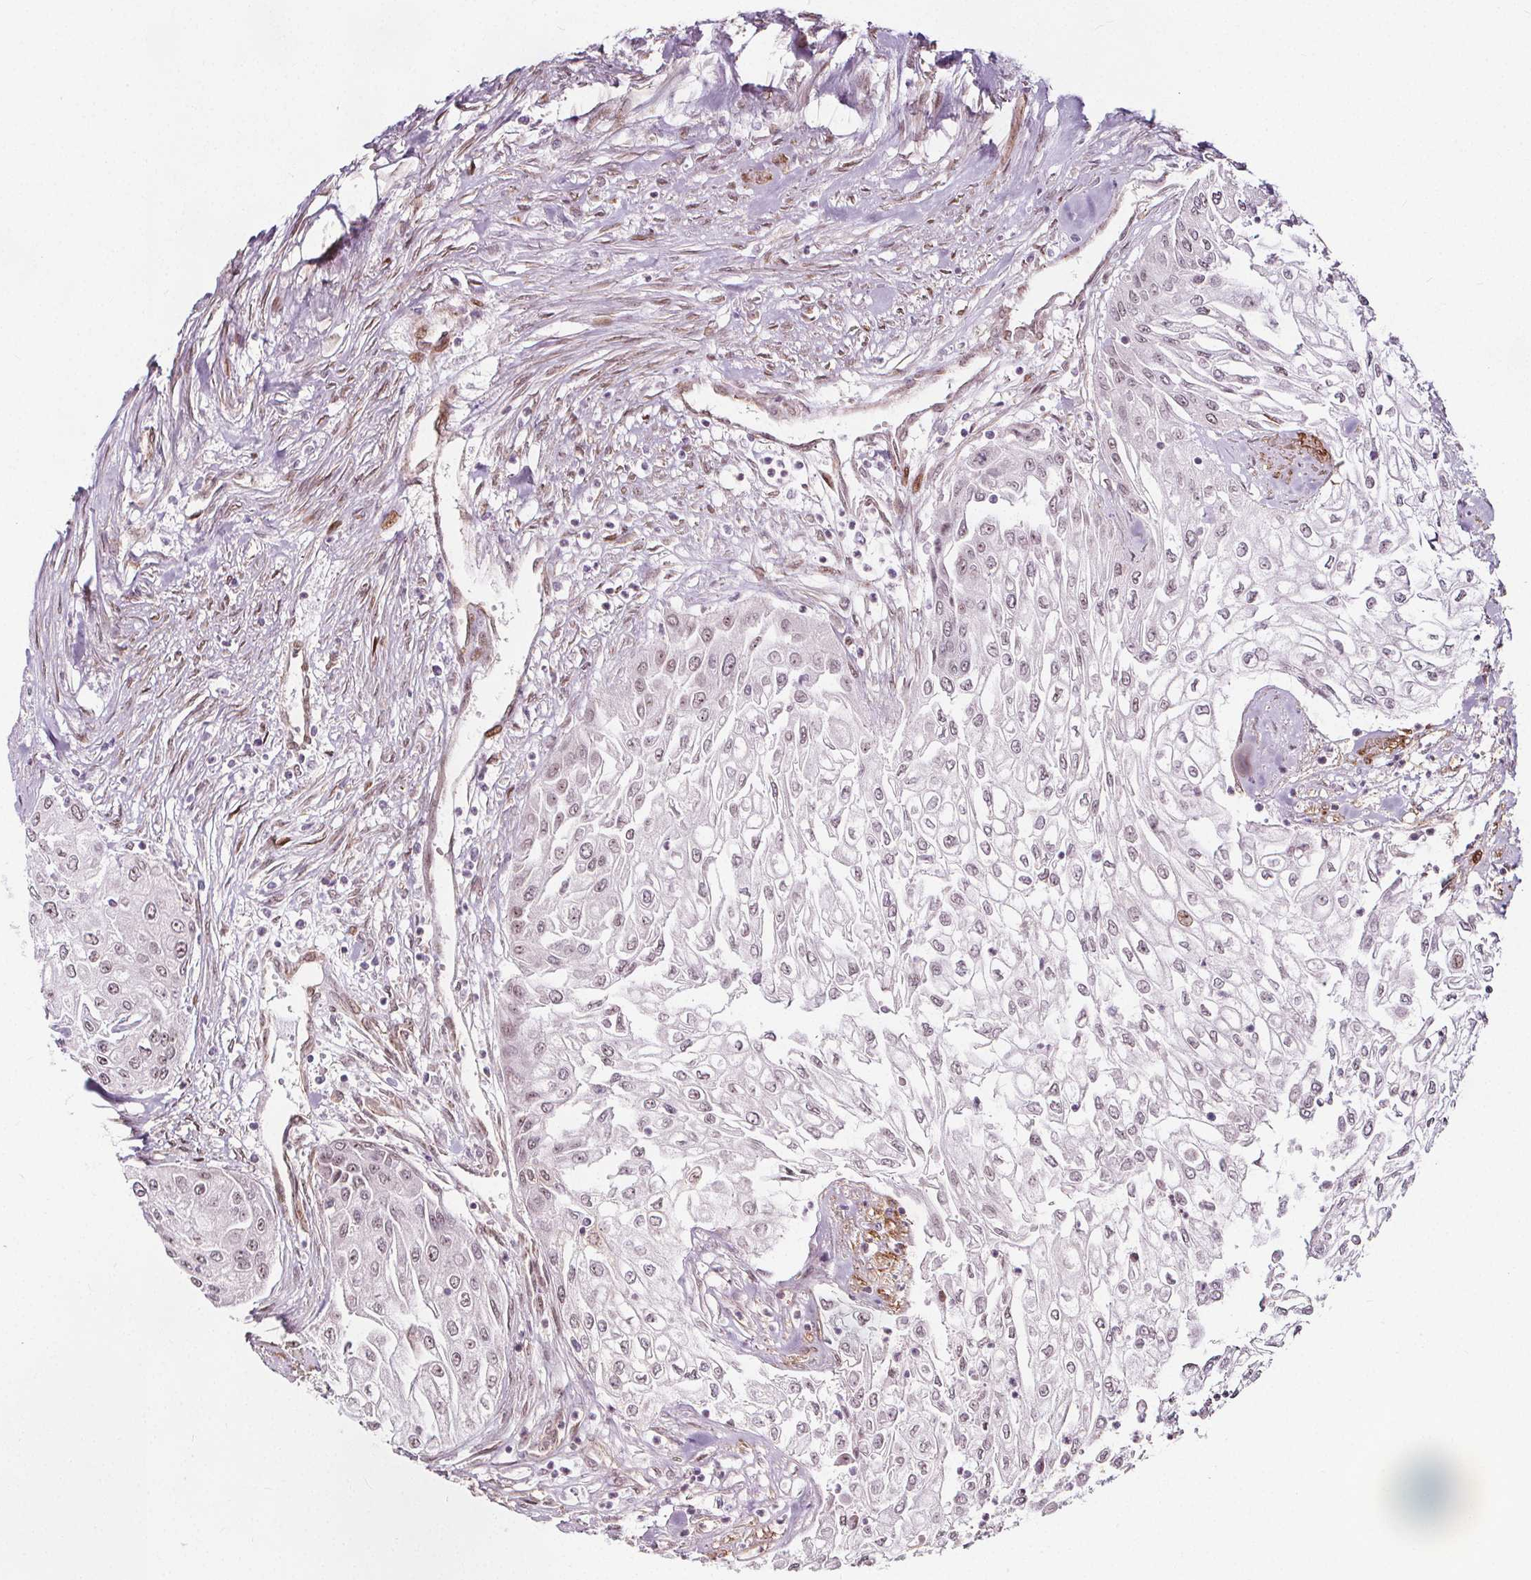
{"staining": {"intensity": "weak", "quantity": "25%-75%", "location": "nuclear"}, "tissue": "urothelial cancer", "cell_type": "Tumor cells", "image_type": "cancer", "snomed": [{"axis": "morphology", "description": "Urothelial carcinoma, High grade"}, {"axis": "topography", "description": "Urinary bladder"}], "caption": "An image of human high-grade urothelial carcinoma stained for a protein demonstrates weak nuclear brown staining in tumor cells. The staining was performed using DAB (3,3'-diaminobenzidine) to visualize the protein expression in brown, while the nuclei were stained in blue with hematoxylin (Magnification: 20x).", "gene": "HAS1", "patient": {"sex": "male", "age": 62}}